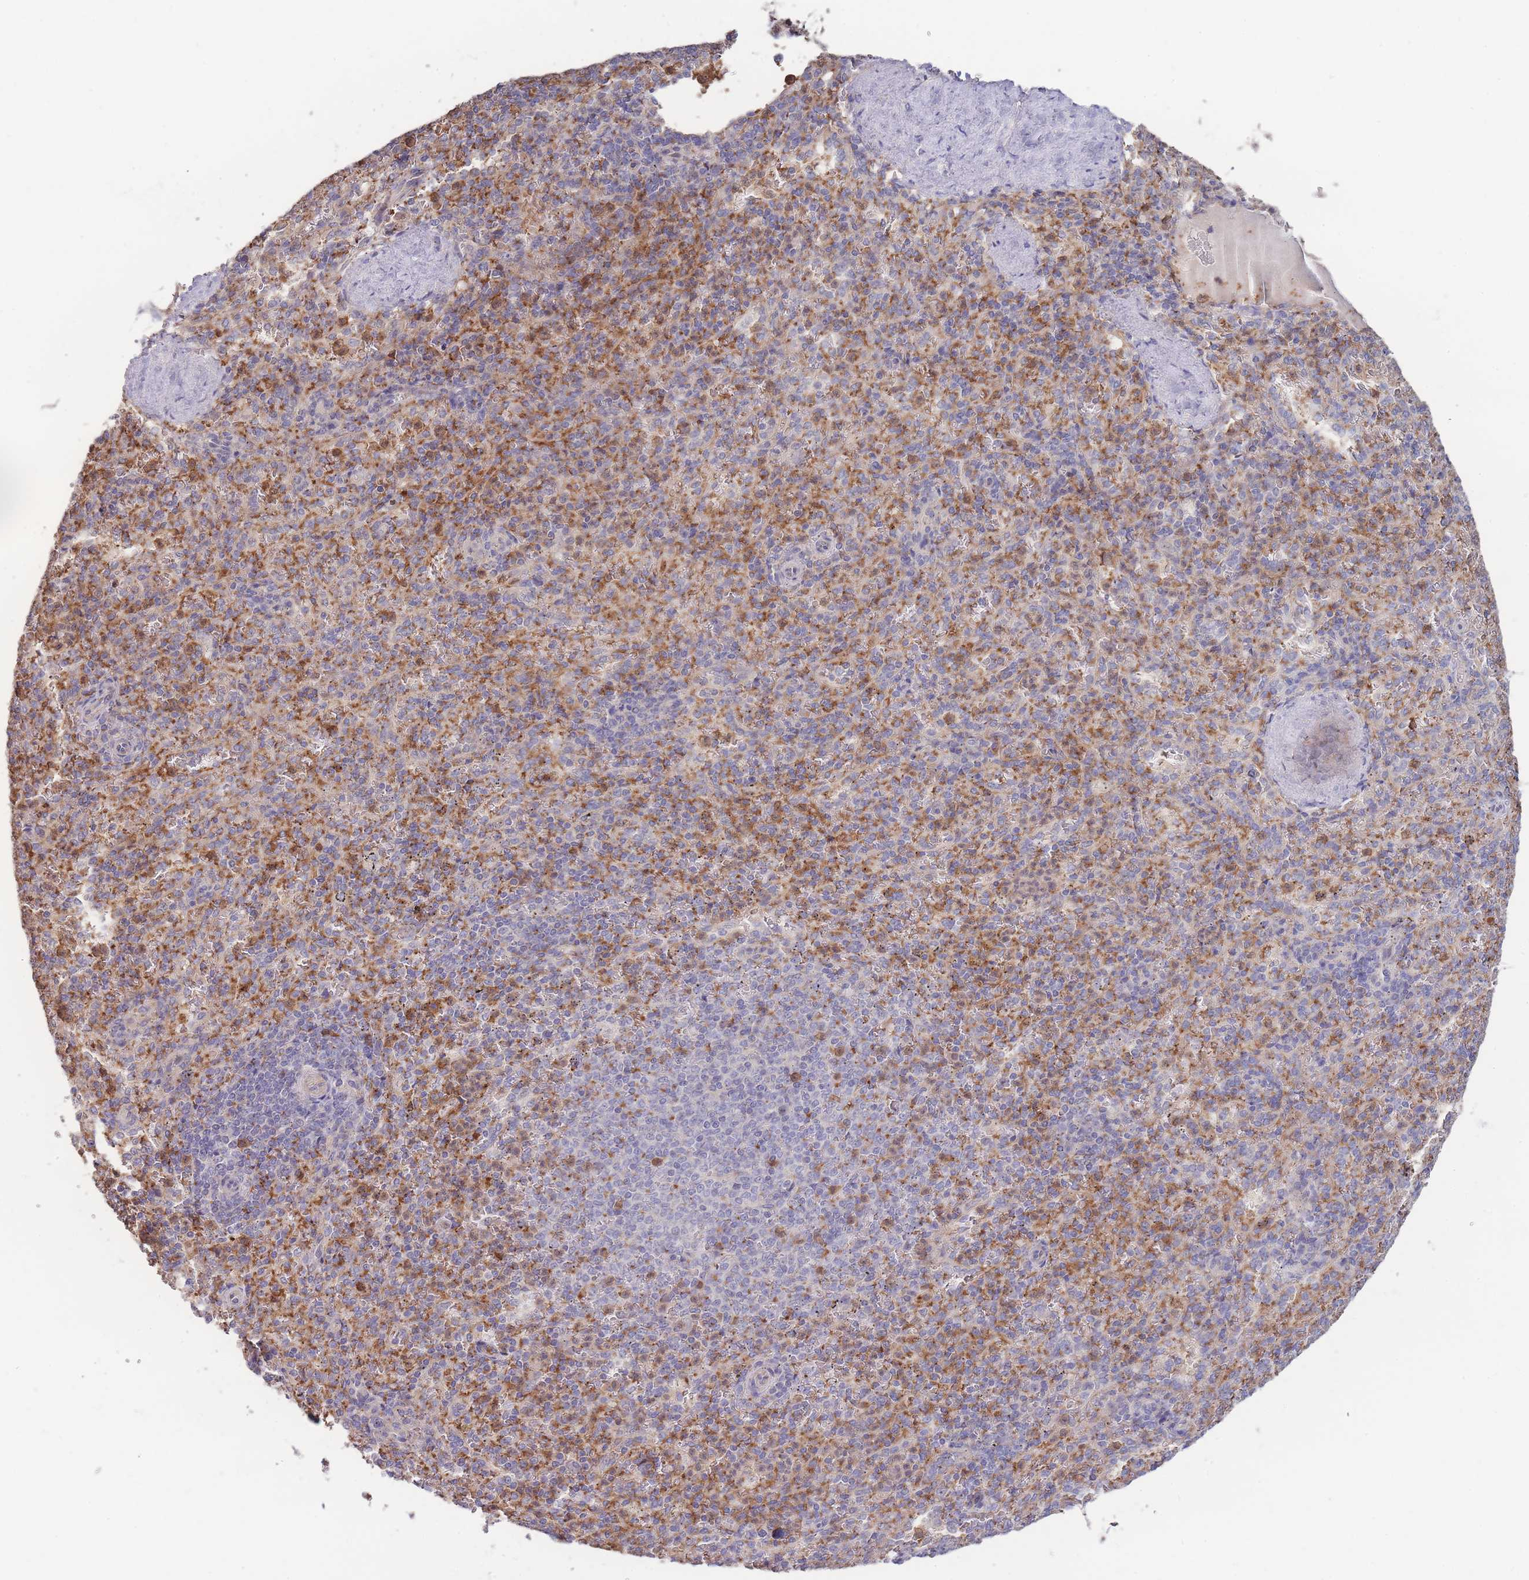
{"staining": {"intensity": "moderate", "quantity": "25%-75%", "location": "cytoplasmic/membranous"}, "tissue": "spleen", "cell_type": "Cells in red pulp", "image_type": "normal", "snomed": [{"axis": "morphology", "description": "Normal tissue, NOS"}, {"axis": "topography", "description": "Spleen"}], "caption": "IHC micrograph of benign human spleen stained for a protein (brown), which reveals medium levels of moderate cytoplasmic/membranous staining in about 25%-75% of cells in red pulp.", "gene": "STEAP3", "patient": {"sex": "female", "age": 21}}